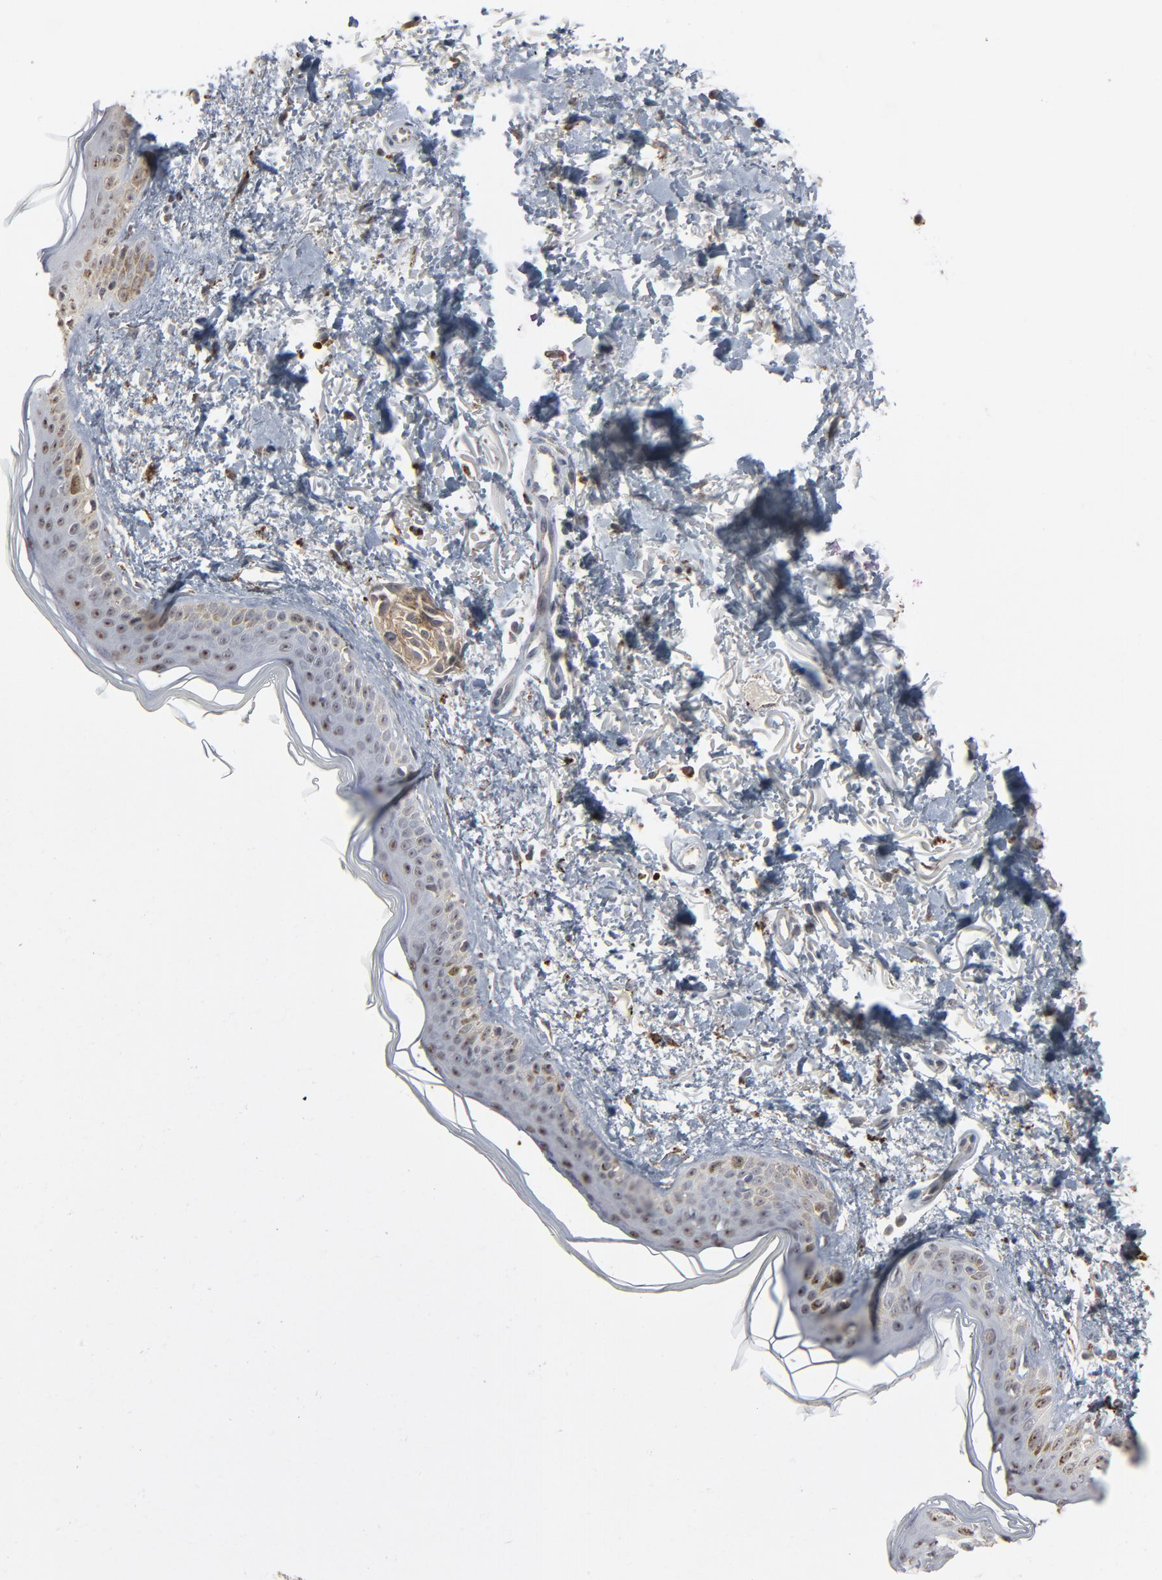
{"staining": {"intensity": "moderate", "quantity": ">75%", "location": "cytoplasmic/membranous"}, "tissue": "melanoma", "cell_type": "Tumor cells", "image_type": "cancer", "snomed": [{"axis": "morphology", "description": "Malignant melanoma, NOS"}, {"axis": "topography", "description": "Skin"}], "caption": "The histopathology image demonstrates immunohistochemical staining of malignant melanoma. There is moderate cytoplasmic/membranous positivity is present in about >75% of tumor cells.", "gene": "POMT2", "patient": {"sex": "male", "age": 76}}